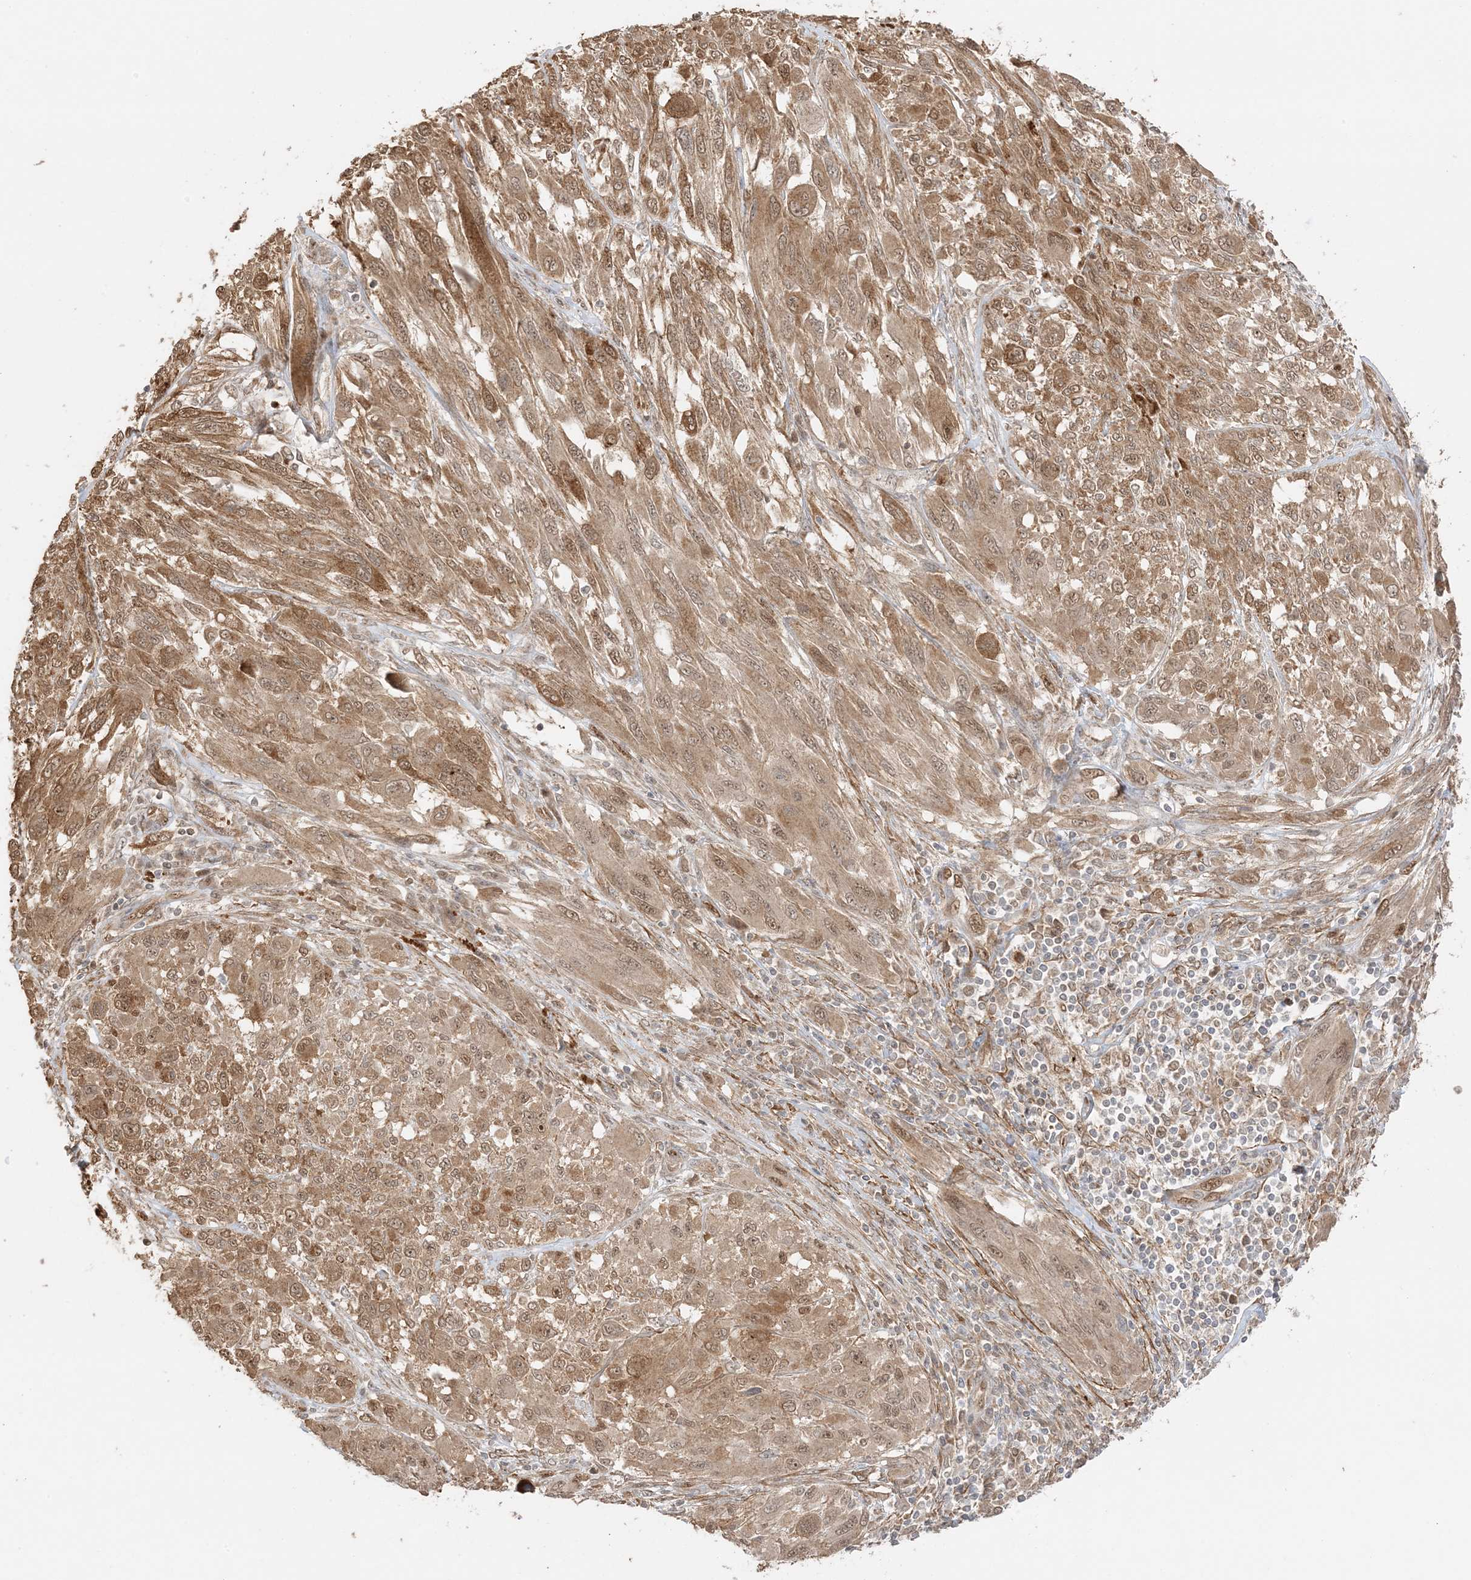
{"staining": {"intensity": "moderate", "quantity": ">75%", "location": "cytoplasmic/membranous,nuclear"}, "tissue": "melanoma", "cell_type": "Tumor cells", "image_type": "cancer", "snomed": [{"axis": "morphology", "description": "Malignant melanoma, NOS"}, {"axis": "topography", "description": "Skin"}], "caption": "Malignant melanoma stained for a protein reveals moderate cytoplasmic/membranous and nuclear positivity in tumor cells.", "gene": "ZBTB41", "patient": {"sex": "female", "age": 91}}